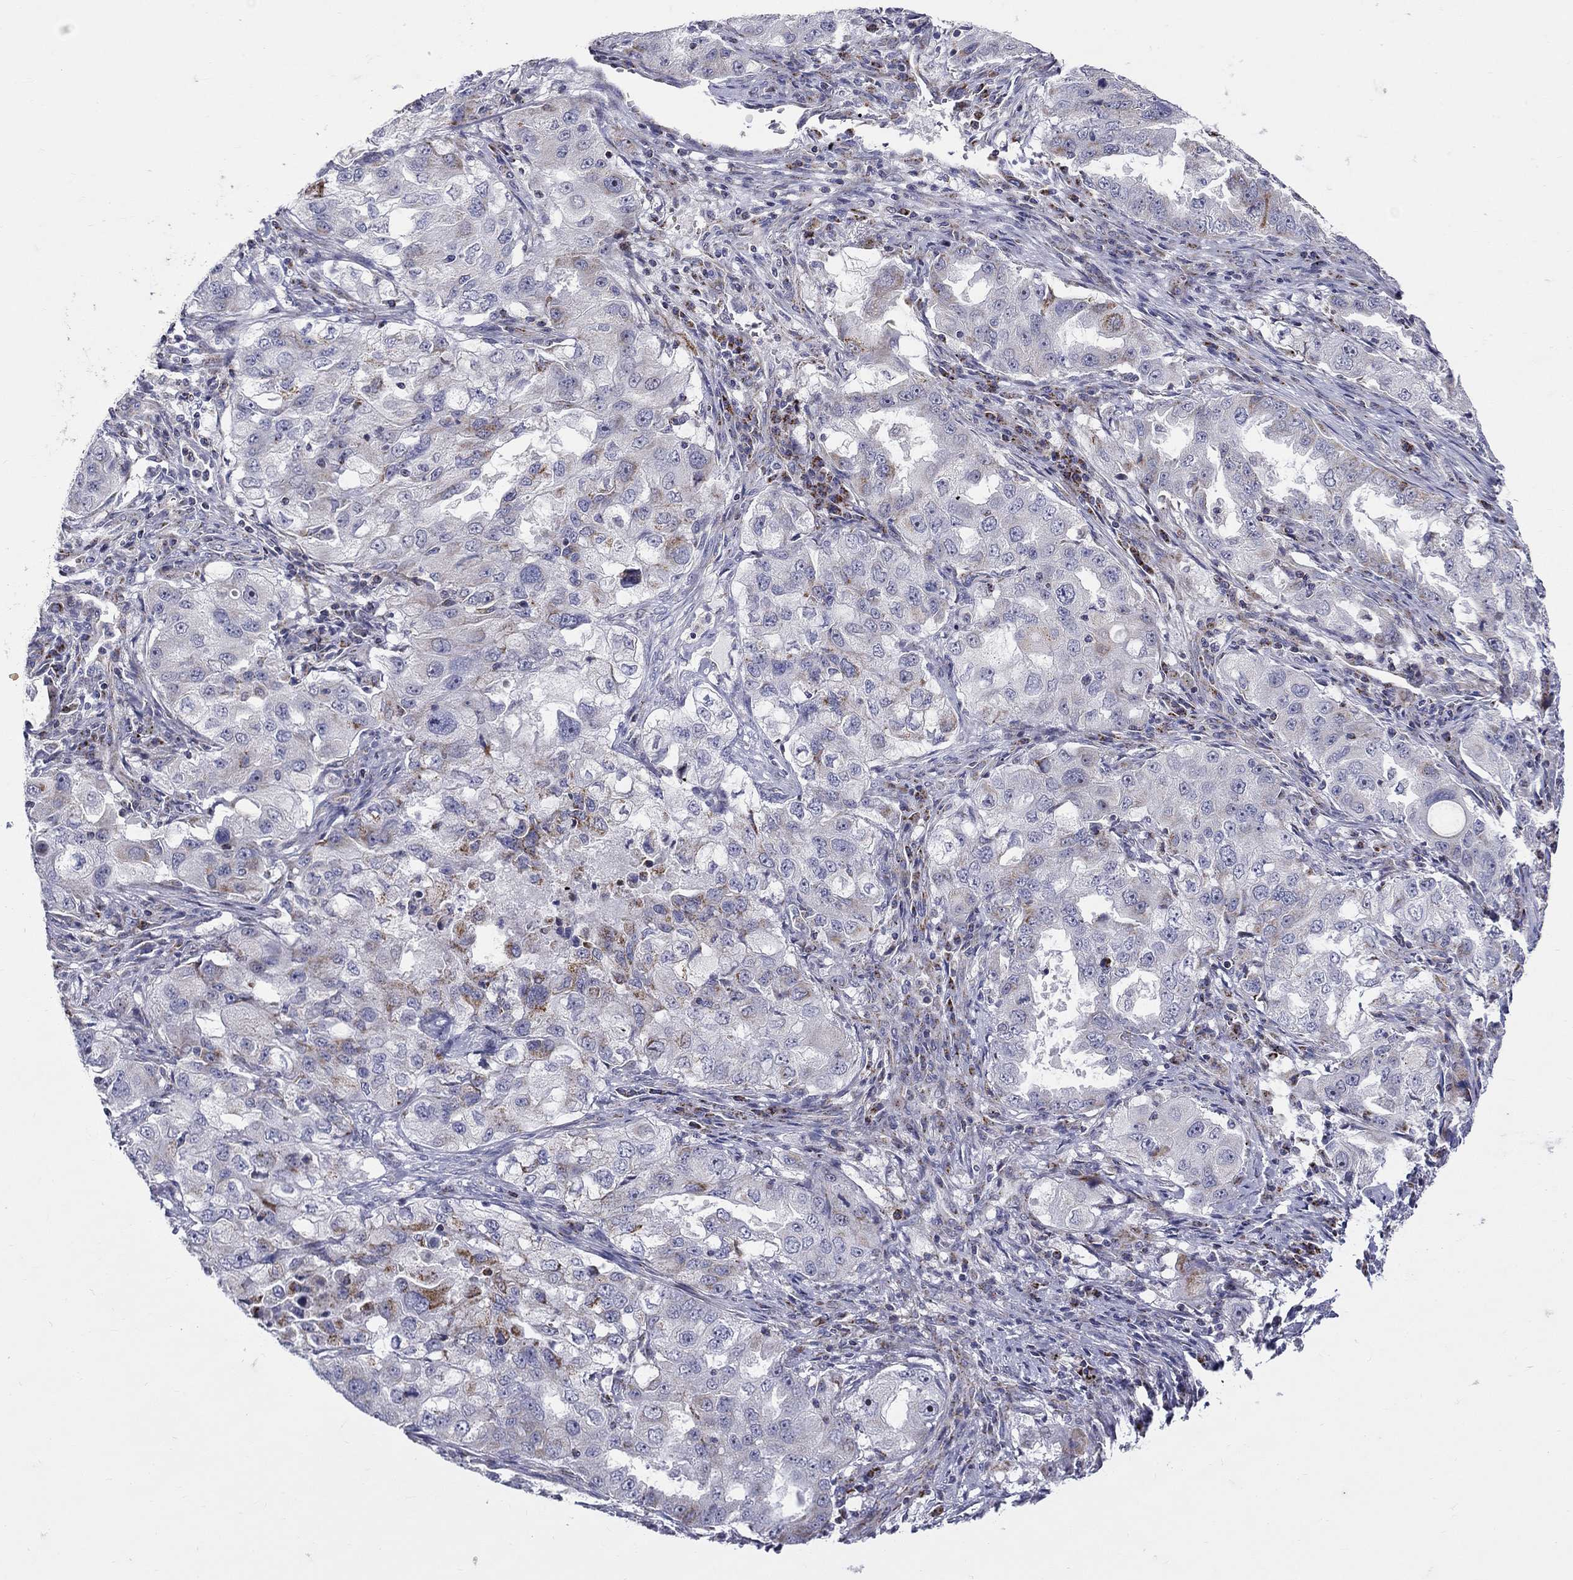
{"staining": {"intensity": "strong", "quantity": "<25%", "location": "cytoplasmic/membranous"}, "tissue": "lung cancer", "cell_type": "Tumor cells", "image_type": "cancer", "snomed": [{"axis": "morphology", "description": "Adenocarcinoma, NOS"}, {"axis": "topography", "description": "Lung"}], "caption": "Immunohistochemical staining of lung cancer shows medium levels of strong cytoplasmic/membranous positivity in about <25% of tumor cells.", "gene": "HMX2", "patient": {"sex": "female", "age": 61}}